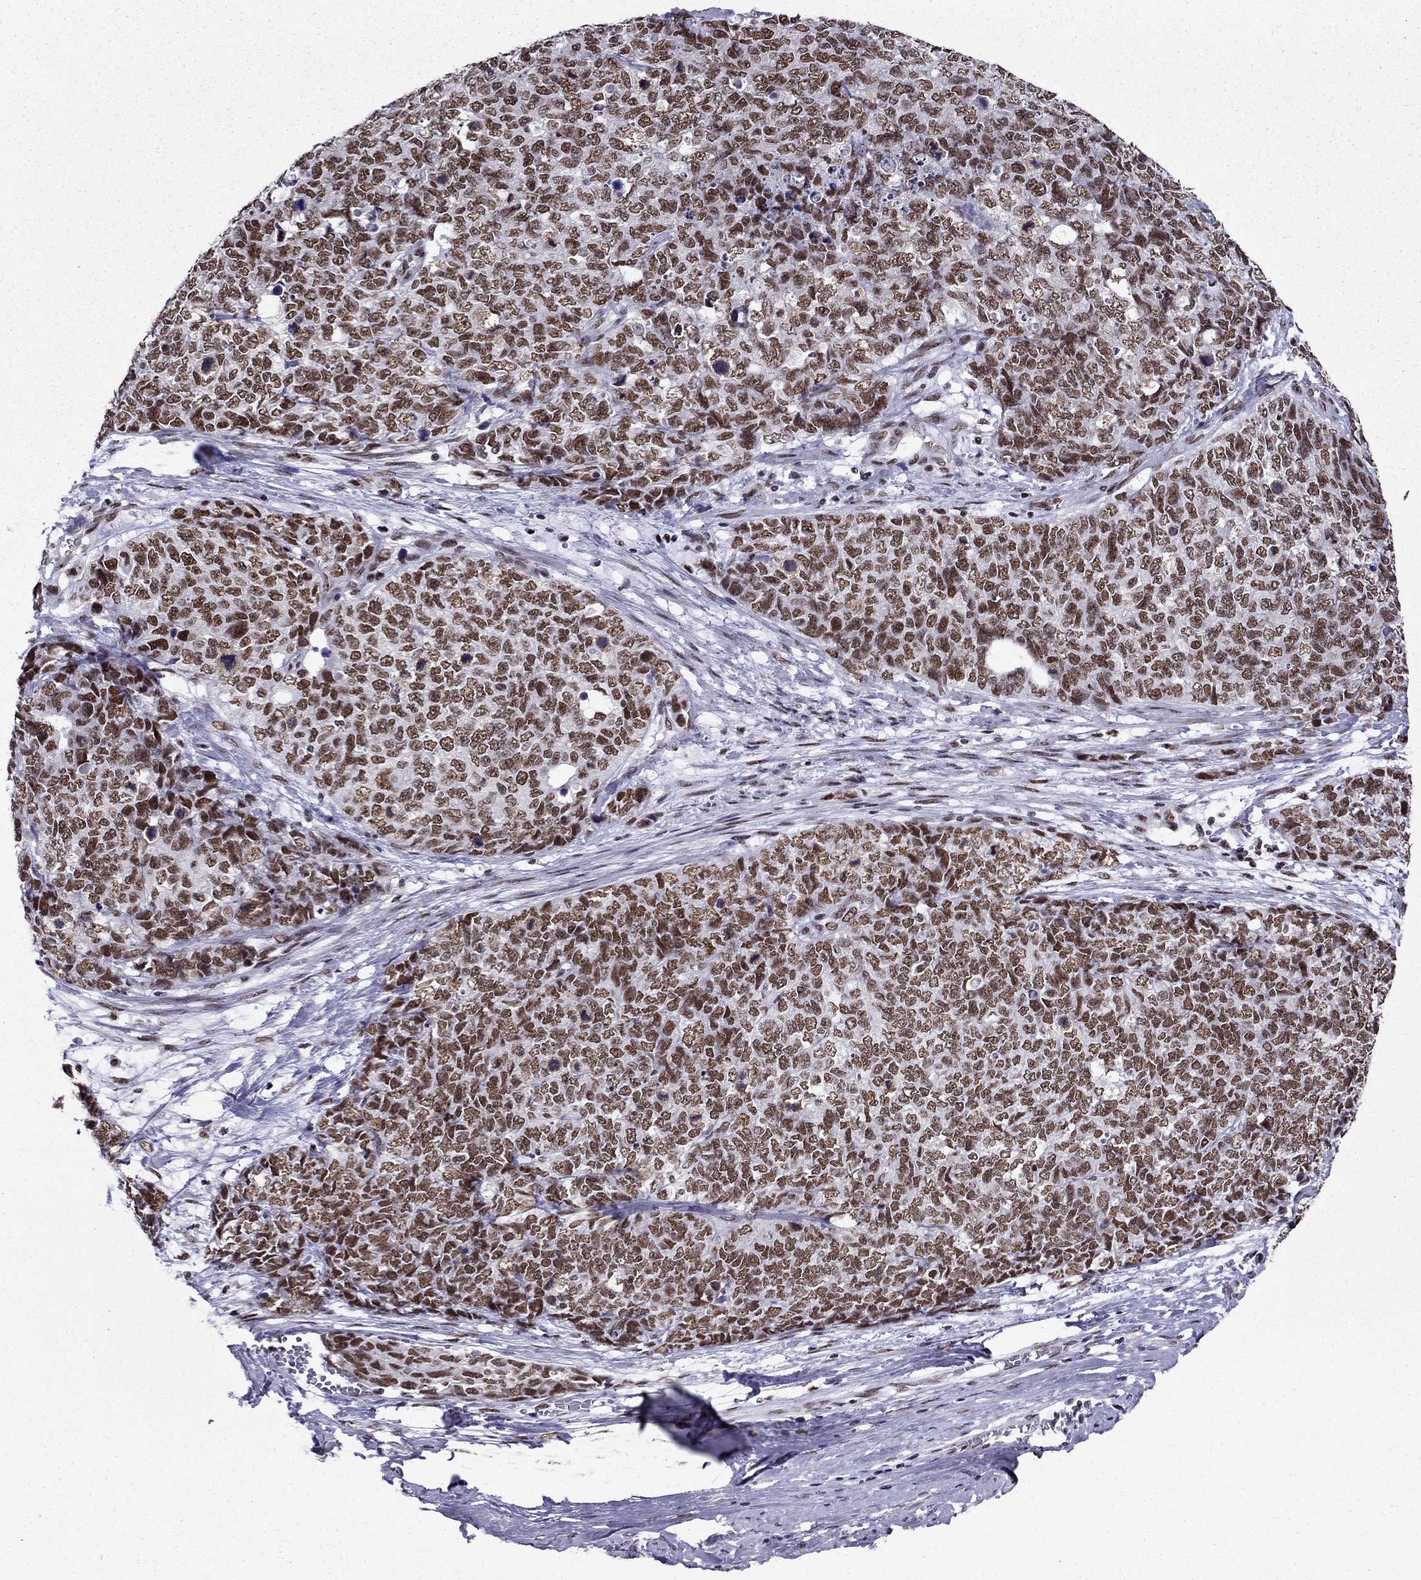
{"staining": {"intensity": "moderate", "quantity": ">75%", "location": "nuclear"}, "tissue": "cervical cancer", "cell_type": "Tumor cells", "image_type": "cancer", "snomed": [{"axis": "morphology", "description": "Squamous cell carcinoma, NOS"}, {"axis": "topography", "description": "Cervix"}], "caption": "Brown immunohistochemical staining in human cervical squamous cell carcinoma exhibits moderate nuclear positivity in about >75% of tumor cells.", "gene": "ZNF420", "patient": {"sex": "female", "age": 63}}